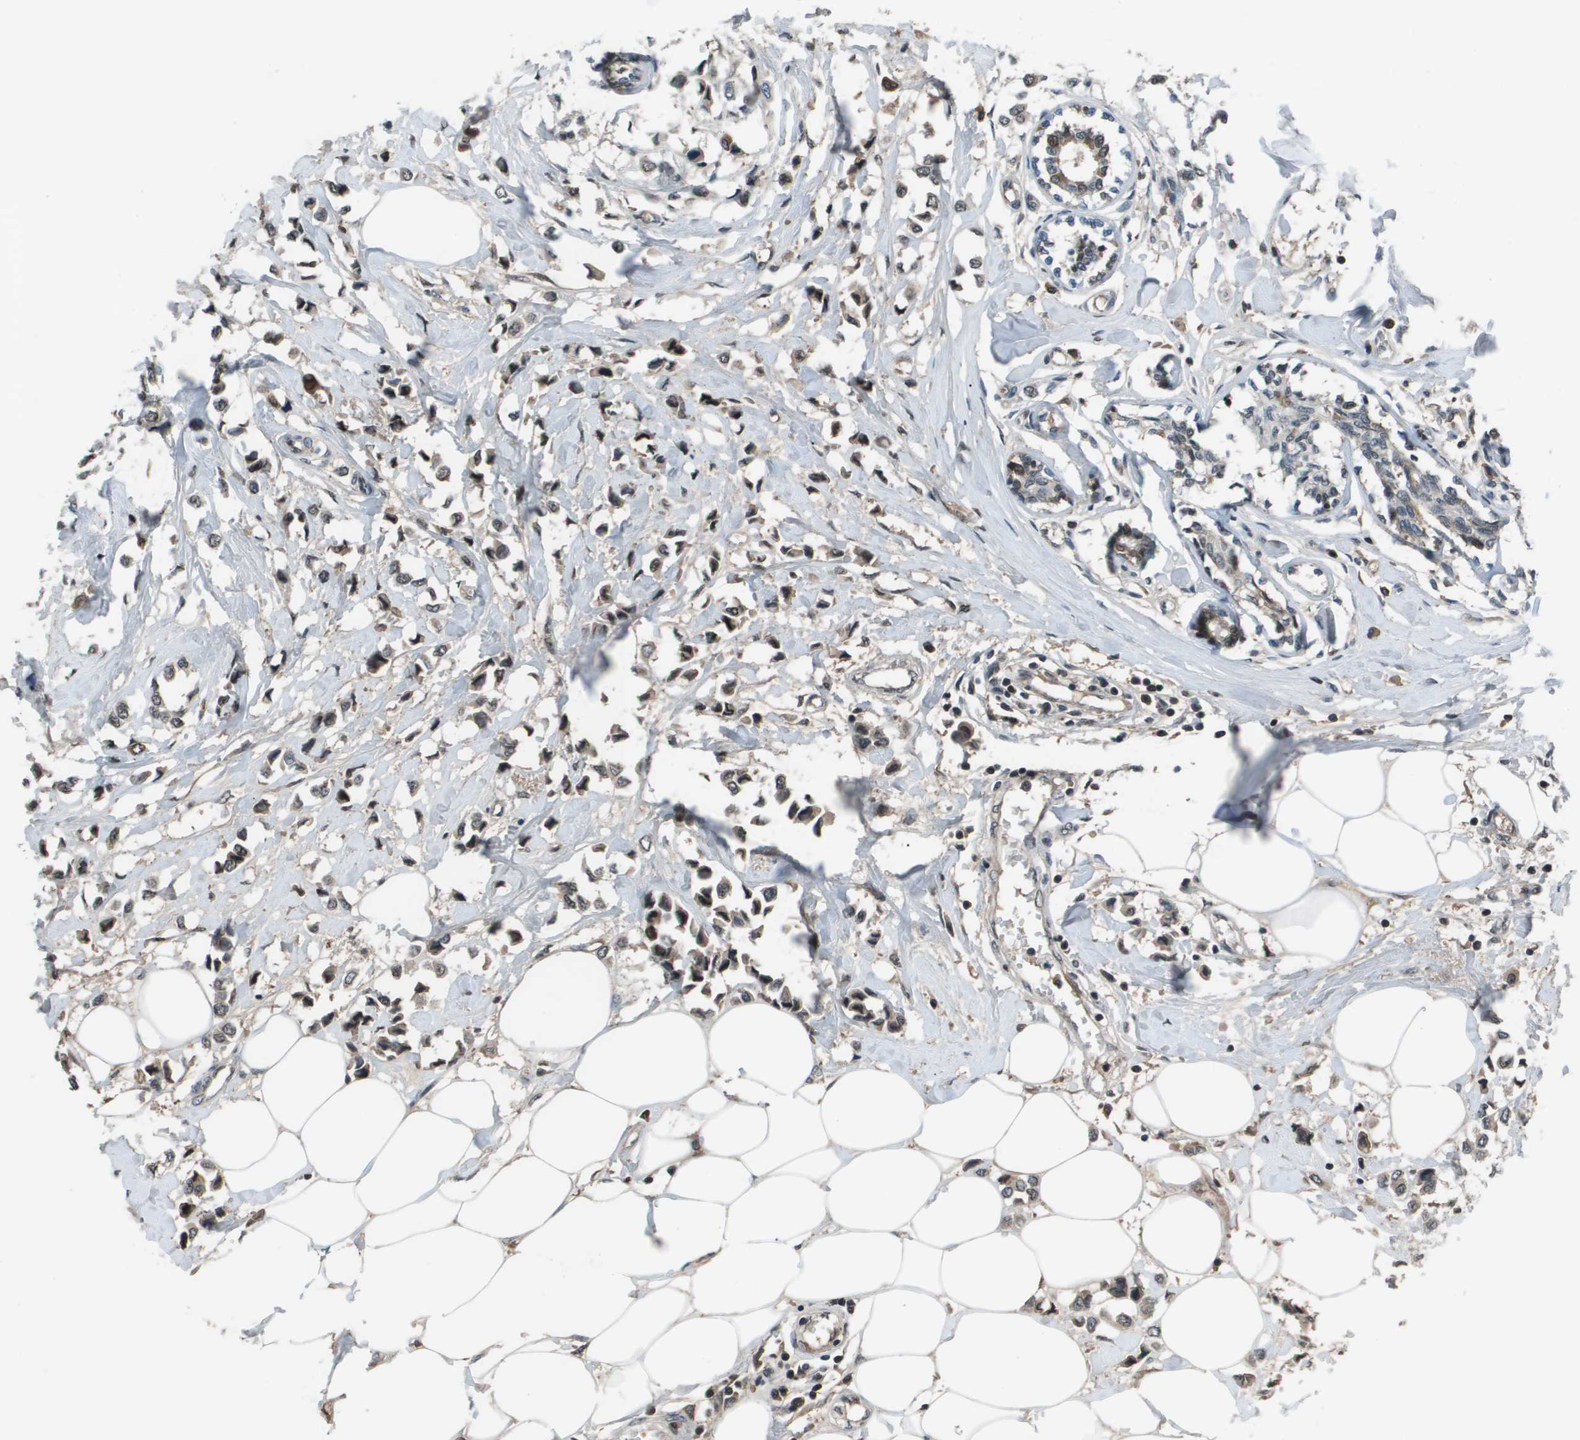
{"staining": {"intensity": "moderate", "quantity": "25%-75%", "location": "nuclear"}, "tissue": "breast cancer", "cell_type": "Tumor cells", "image_type": "cancer", "snomed": [{"axis": "morphology", "description": "Lobular carcinoma"}, {"axis": "topography", "description": "Breast"}], "caption": "Breast cancer was stained to show a protein in brown. There is medium levels of moderate nuclear positivity in approximately 25%-75% of tumor cells.", "gene": "THRAP3", "patient": {"sex": "female", "age": 51}}